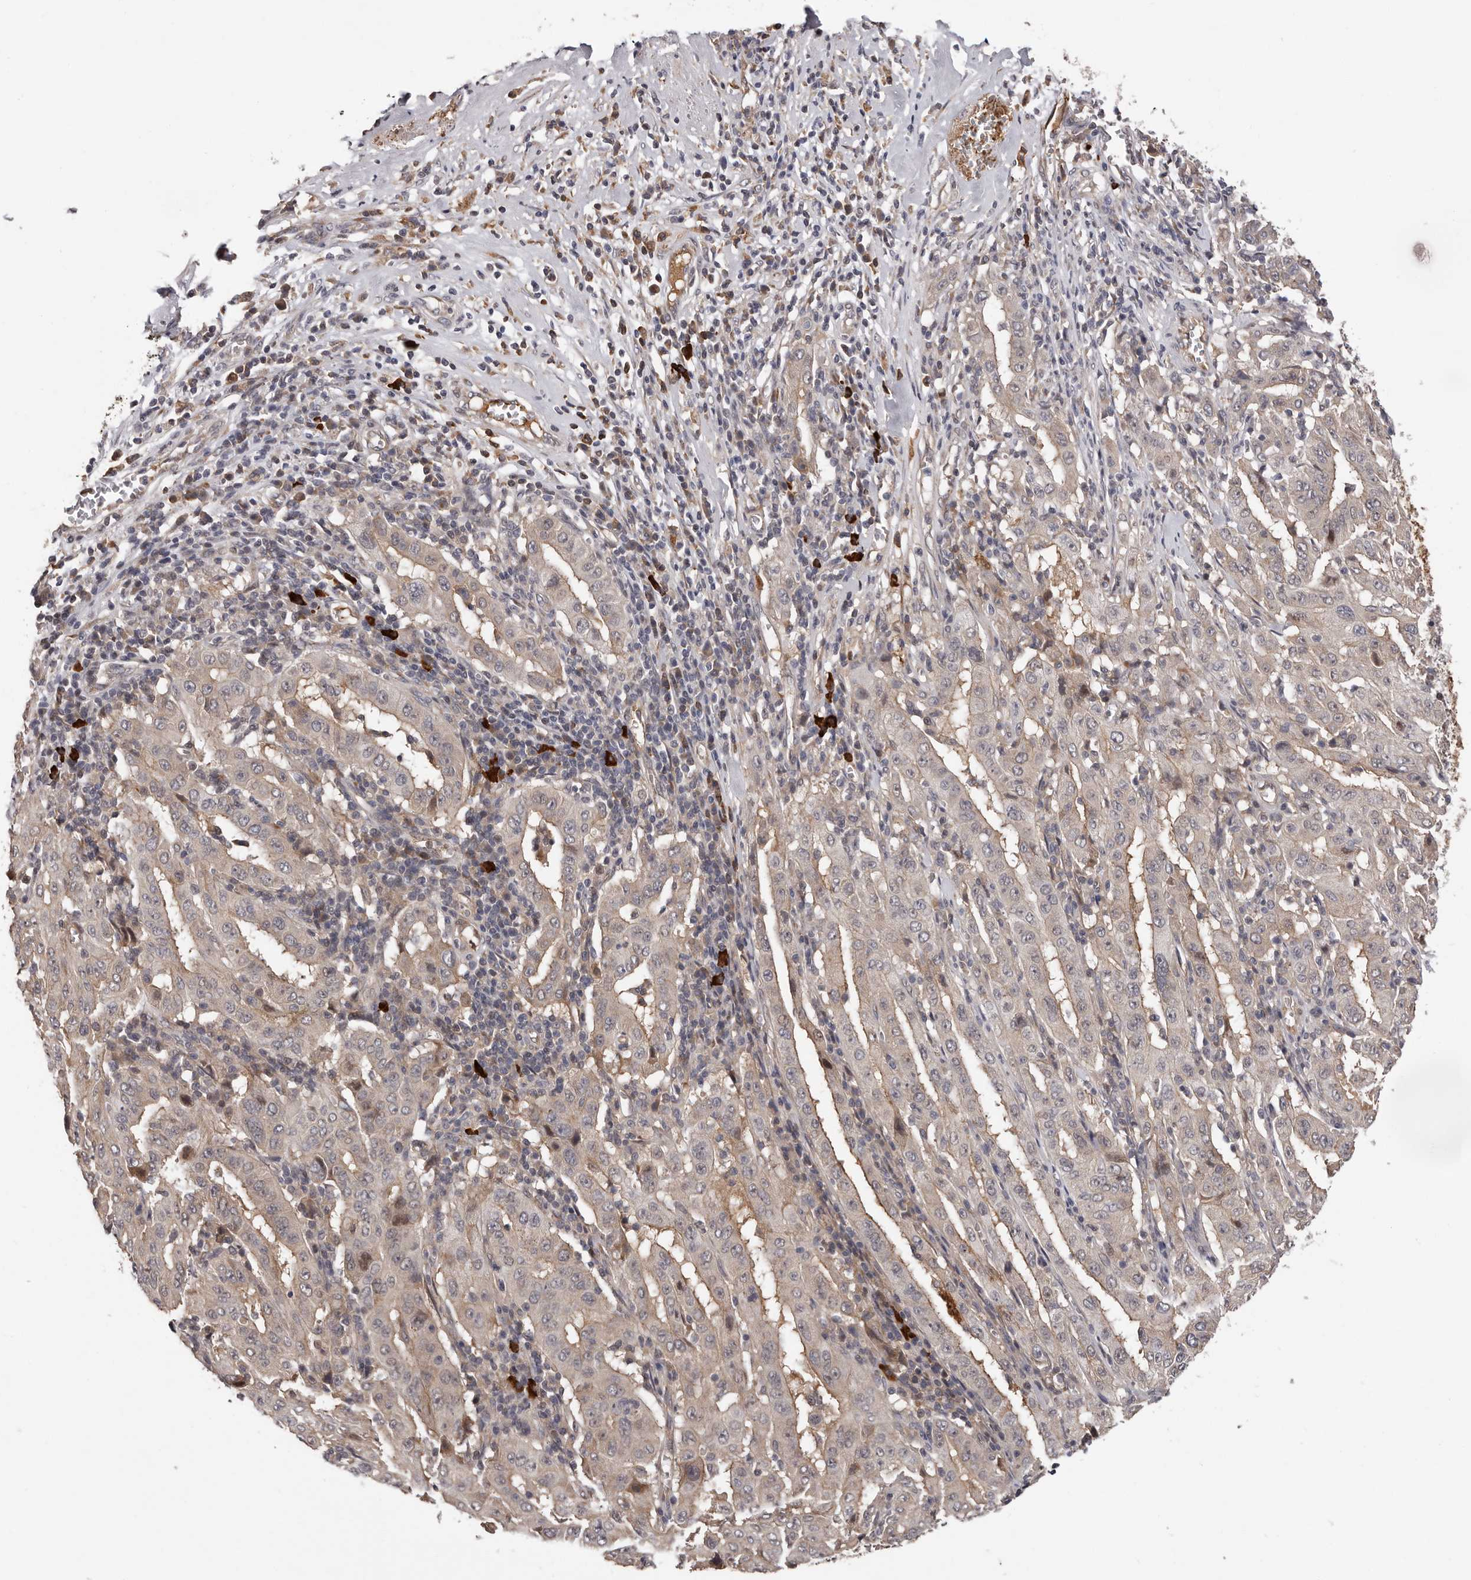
{"staining": {"intensity": "moderate", "quantity": ">75%", "location": "cytoplasmic/membranous"}, "tissue": "pancreatic cancer", "cell_type": "Tumor cells", "image_type": "cancer", "snomed": [{"axis": "morphology", "description": "Adenocarcinoma, NOS"}, {"axis": "topography", "description": "Pancreas"}], "caption": "Protein expression analysis of human pancreatic cancer reveals moderate cytoplasmic/membranous staining in approximately >75% of tumor cells.", "gene": "MED8", "patient": {"sex": "male", "age": 63}}